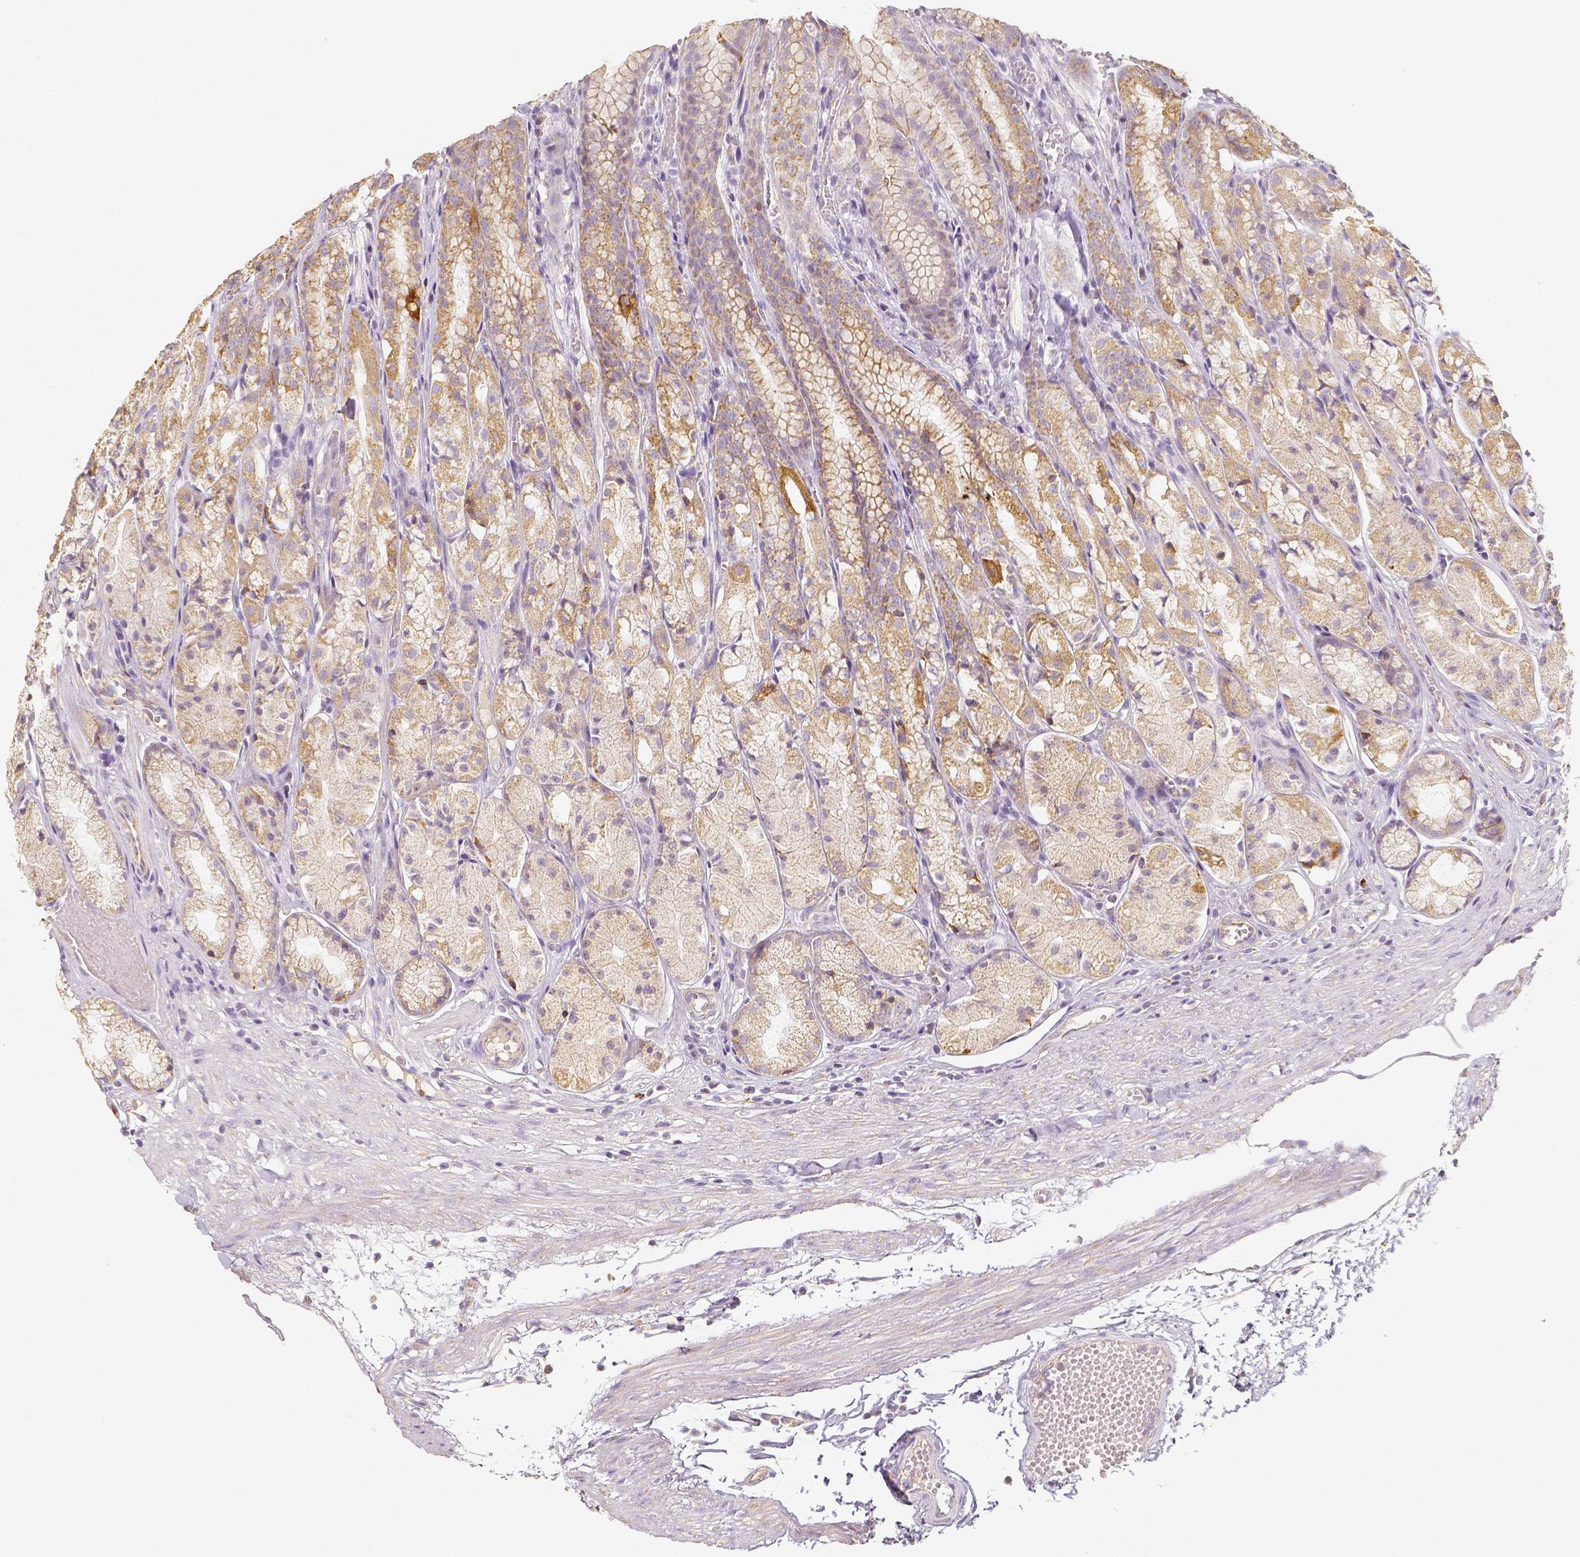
{"staining": {"intensity": "moderate", "quantity": "<25%", "location": "cytoplasmic/membranous"}, "tissue": "stomach", "cell_type": "Glandular cells", "image_type": "normal", "snomed": [{"axis": "morphology", "description": "Normal tissue, NOS"}, {"axis": "topography", "description": "Stomach"}], "caption": "Protein analysis of unremarkable stomach reveals moderate cytoplasmic/membranous staining in about <25% of glandular cells. The protein is shown in brown color, while the nuclei are stained blue.", "gene": "PGAM5", "patient": {"sex": "male", "age": 70}}